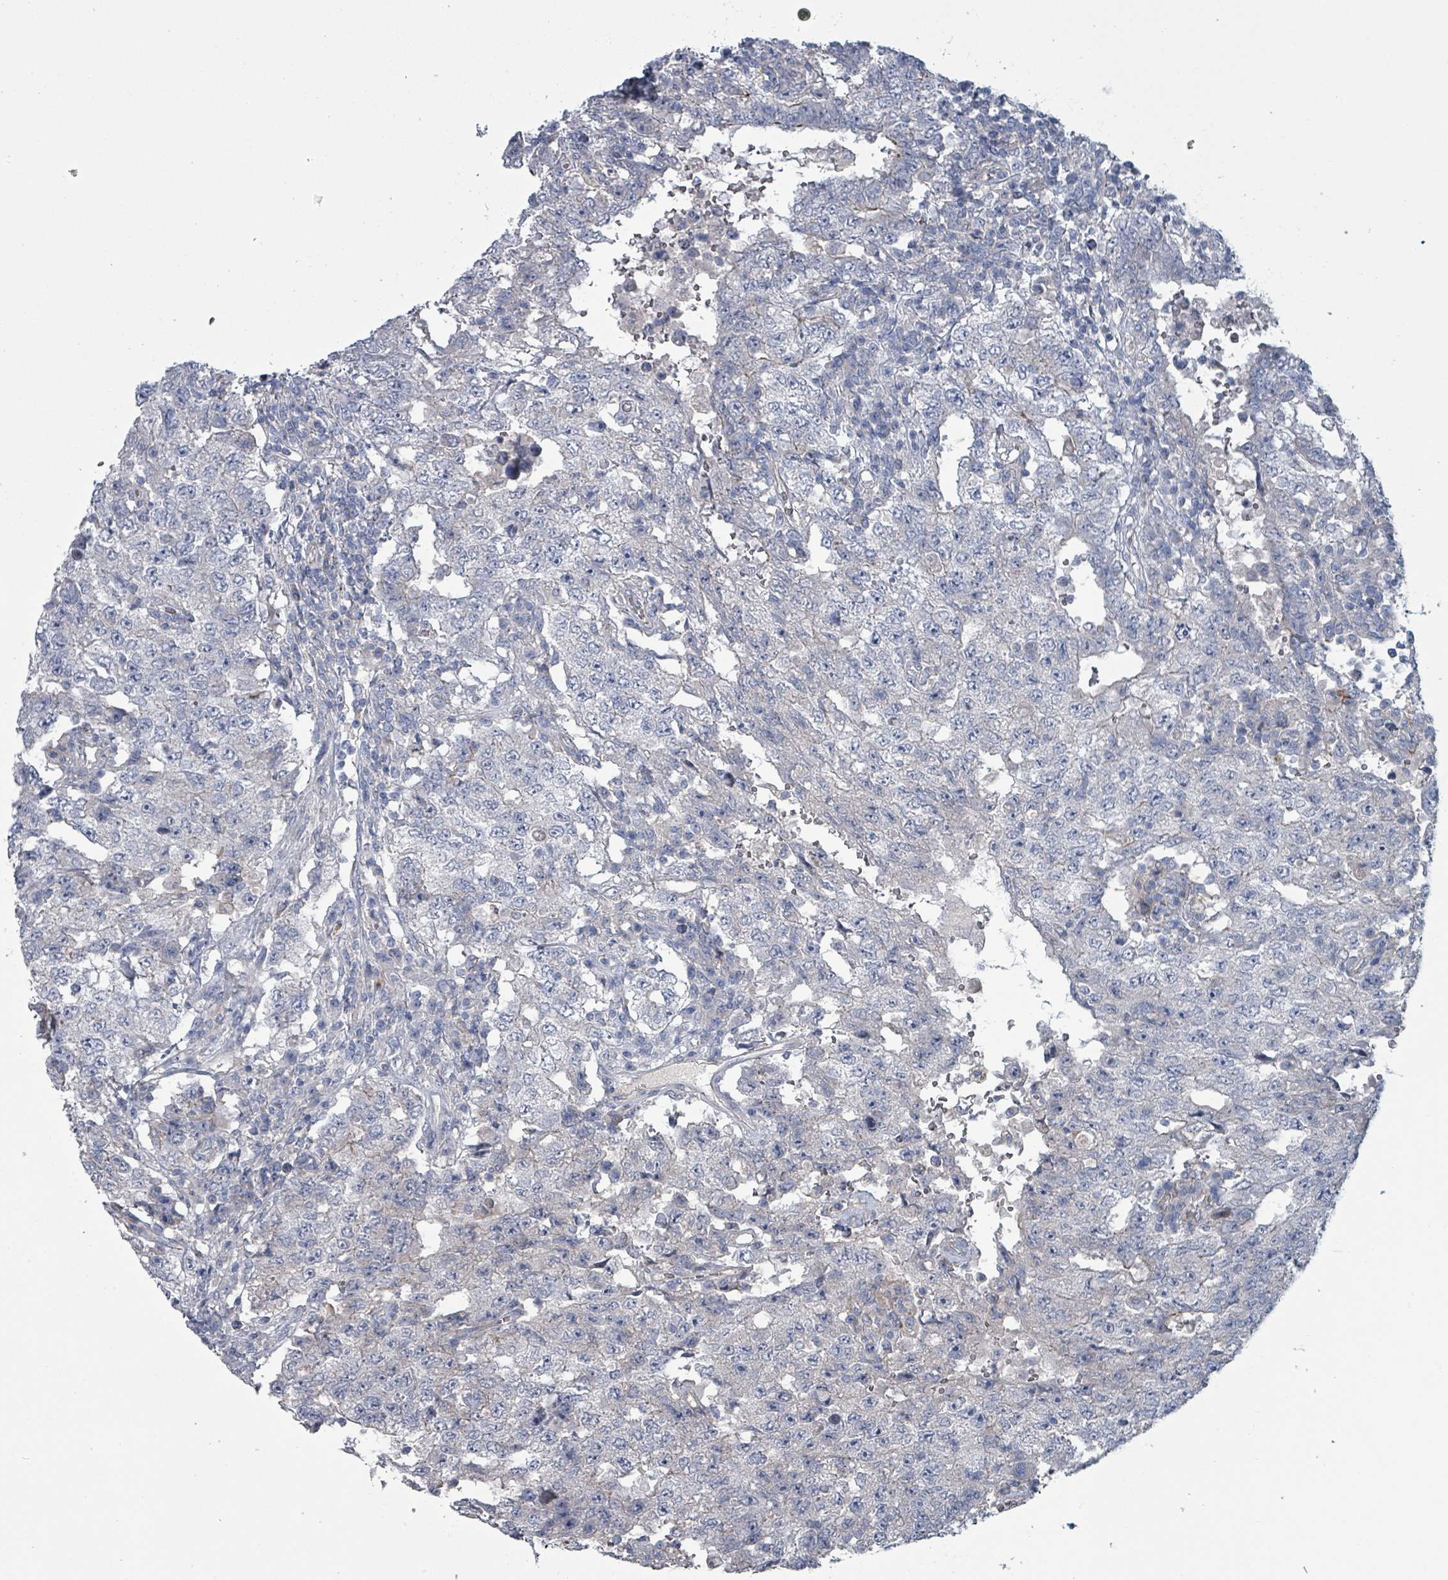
{"staining": {"intensity": "negative", "quantity": "none", "location": "none"}, "tissue": "testis cancer", "cell_type": "Tumor cells", "image_type": "cancer", "snomed": [{"axis": "morphology", "description": "Carcinoma, Embryonal, NOS"}, {"axis": "topography", "description": "Testis"}], "caption": "A histopathology image of testis cancer stained for a protein demonstrates no brown staining in tumor cells.", "gene": "TAAR5", "patient": {"sex": "male", "age": 26}}